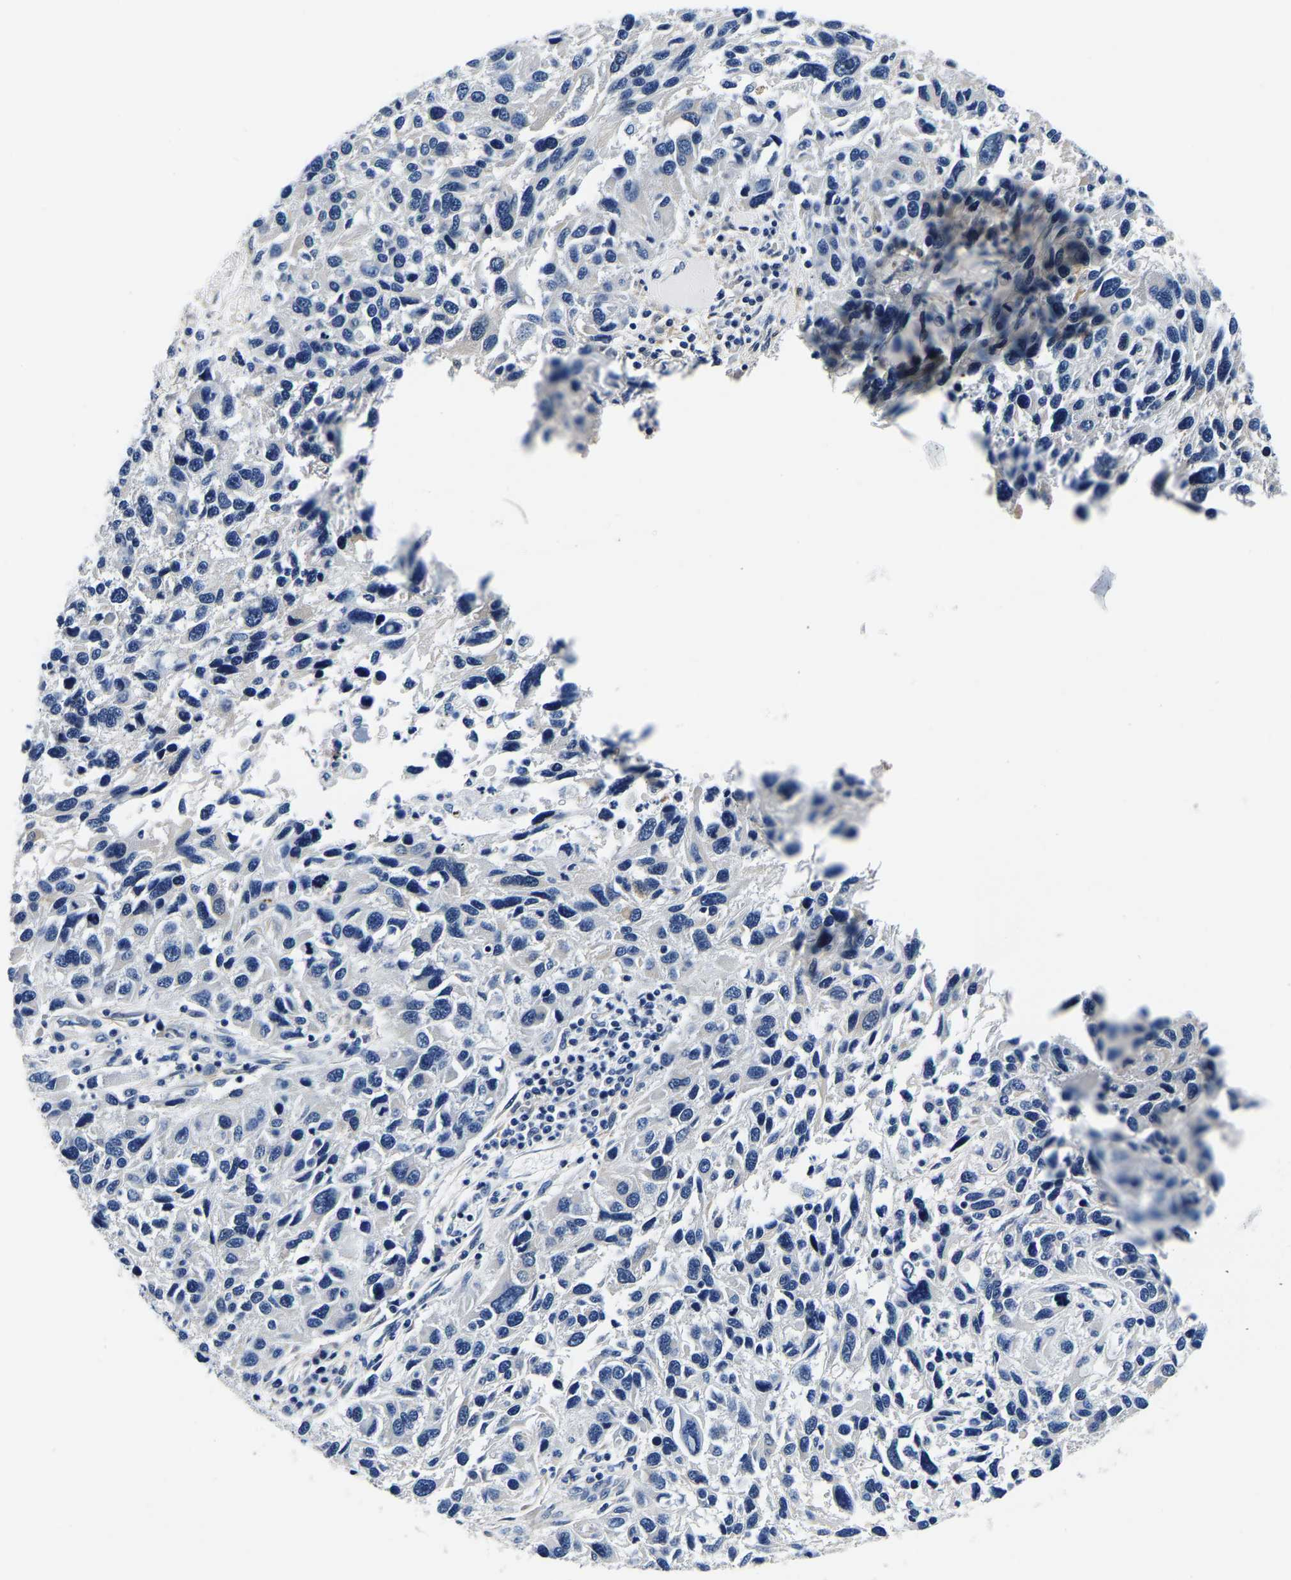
{"staining": {"intensity": "negative", "quantity": "none", "location": "none"}, "tissue": "melanoma", "cell_type": "Tumor cells", "image_type": "cancer", "snomed": [{"axis": "morphology", "description": "Malignant melanoma, NOS"}, {"axis": "topography", "description": "Skin"}], "caption": "Tumor cells show no significant protein expression in malignant melanoma.", "gene": "ACO1", "patient": {"sex": "male", "age": 53}}